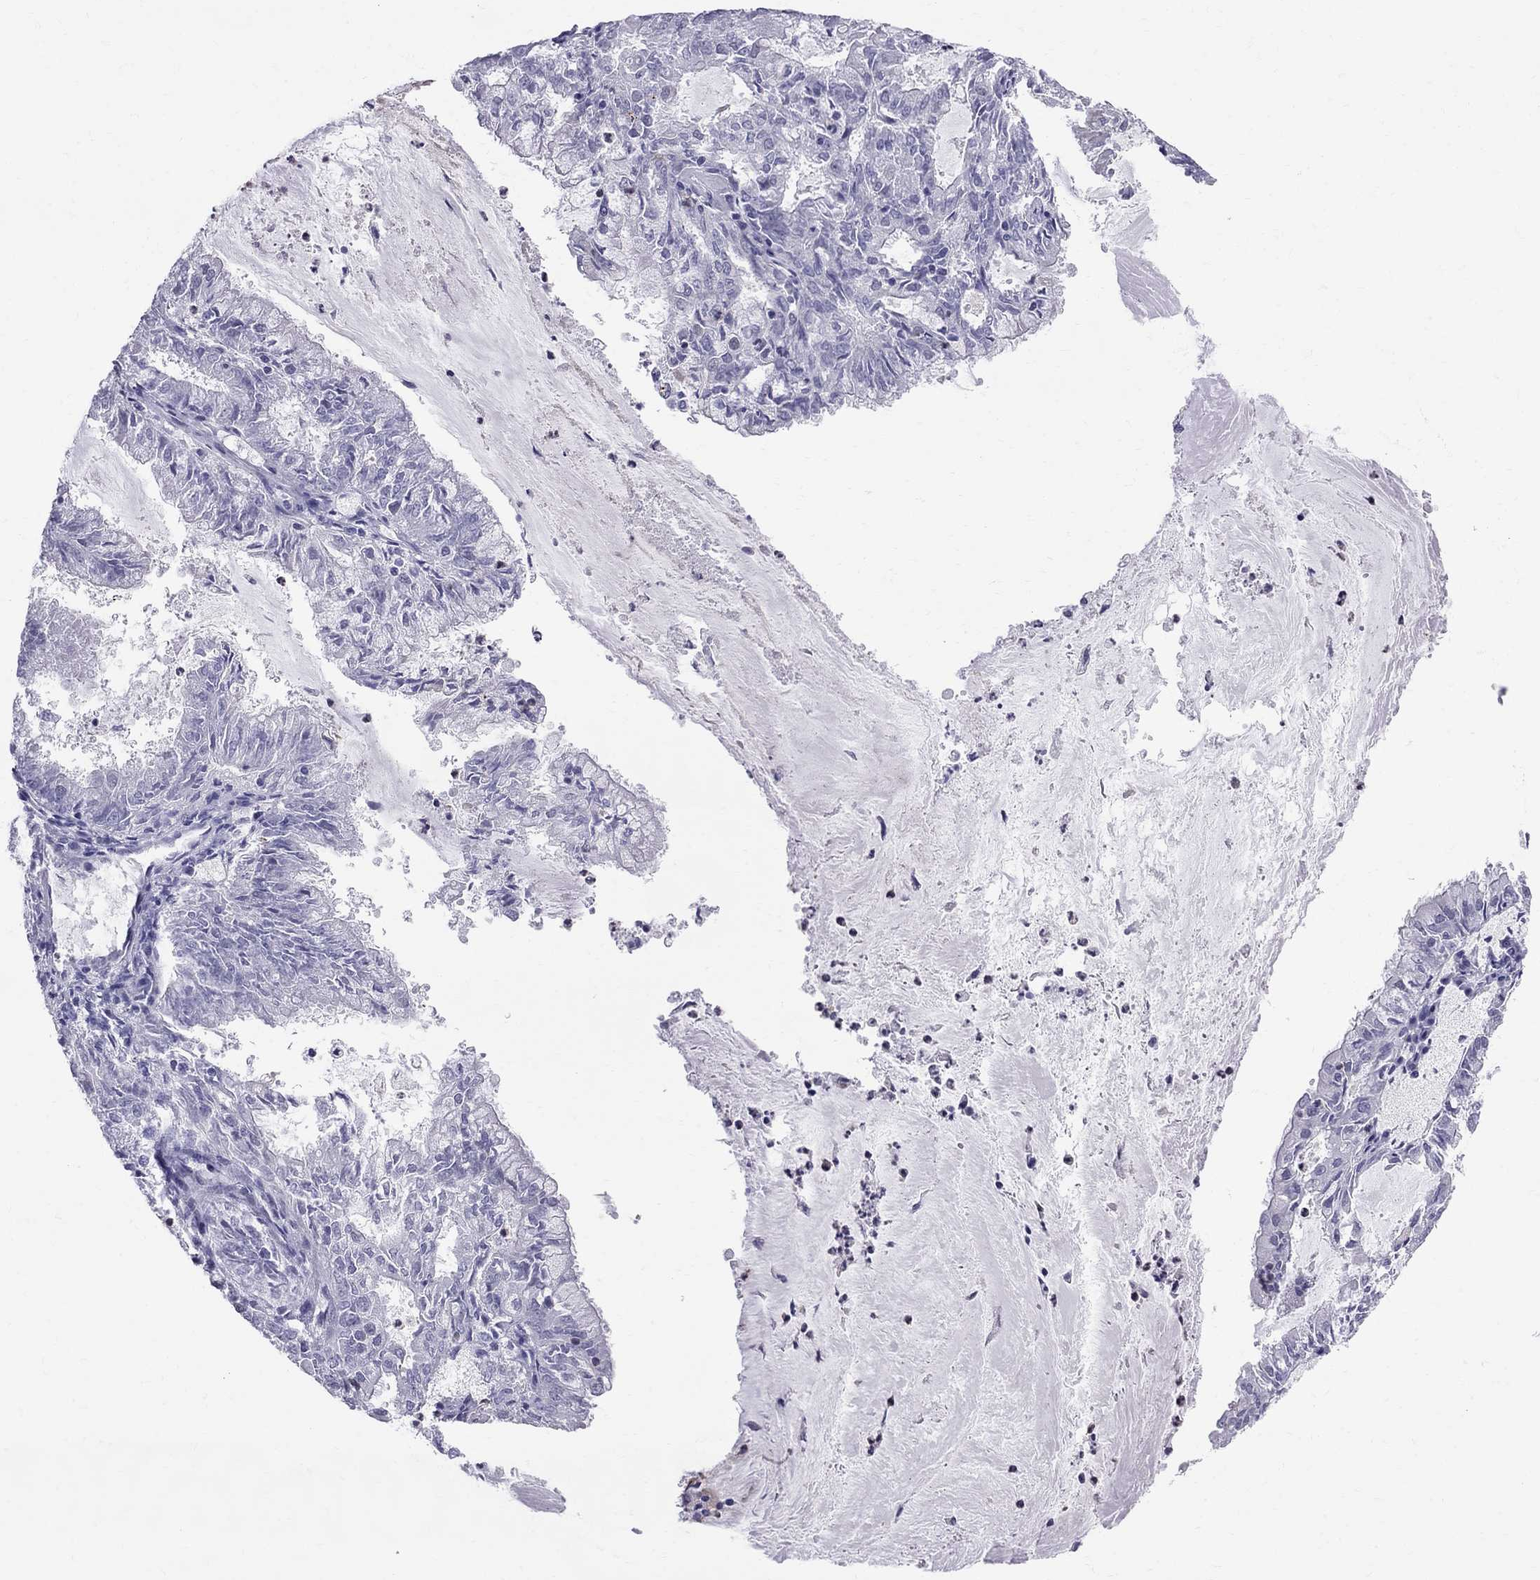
{"staining": {"intensity": "negative", "quantity": "none", "location": "none"}, "tissue": "endometrial cancer", "cell_type": "Tumor cells", "image_type": "cancer", "snomed": [{"axis": "morphology", "description": "Adenocarcinoma, NOS"}, {"axis": "topography", "description": "Endometrium"}], "caption": "Tumor cells are negative for brown protein staining in adenocarcinoma (endometrial).", "gene": "MUC15", "patient": {"sex": "female", "age": 57}}